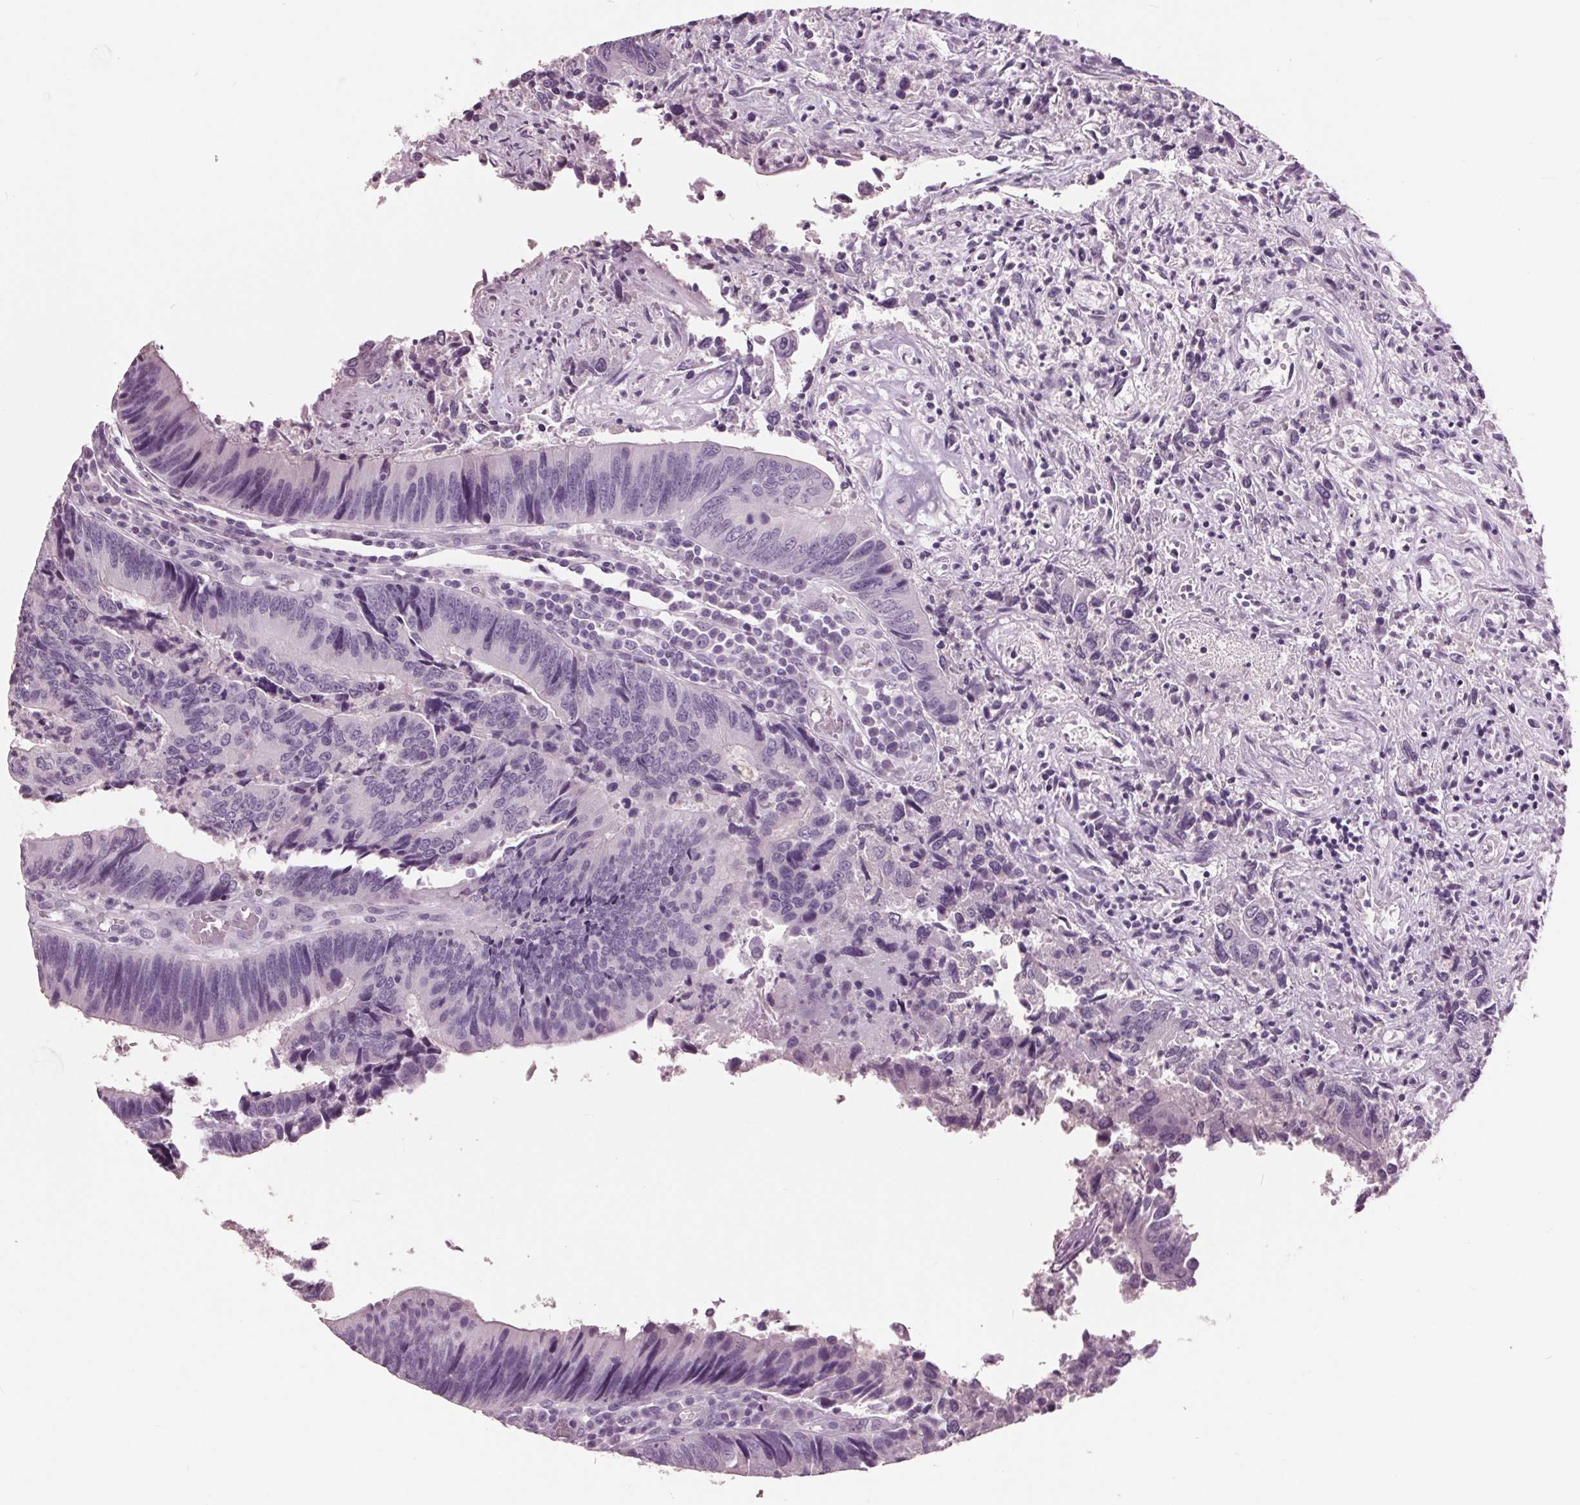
{"staining": {"intensity": "negative", "quantity": "none", "location": "none"}, "tissue": "colorectal cancer", "cell_type": "Tumor cells", "image_type": "cancer", "snomed": [{"axis": "morphology", "description": "Adenocarcinoma, NOS"}, {"axis": "topography", "description": "Colon"}], "caption": "Immunohistochemical staining of colorectal cancer reveals no significant expression in tumor cells.", "gene": "AMBP", "patient": {"sex": "female", "age": 67}}